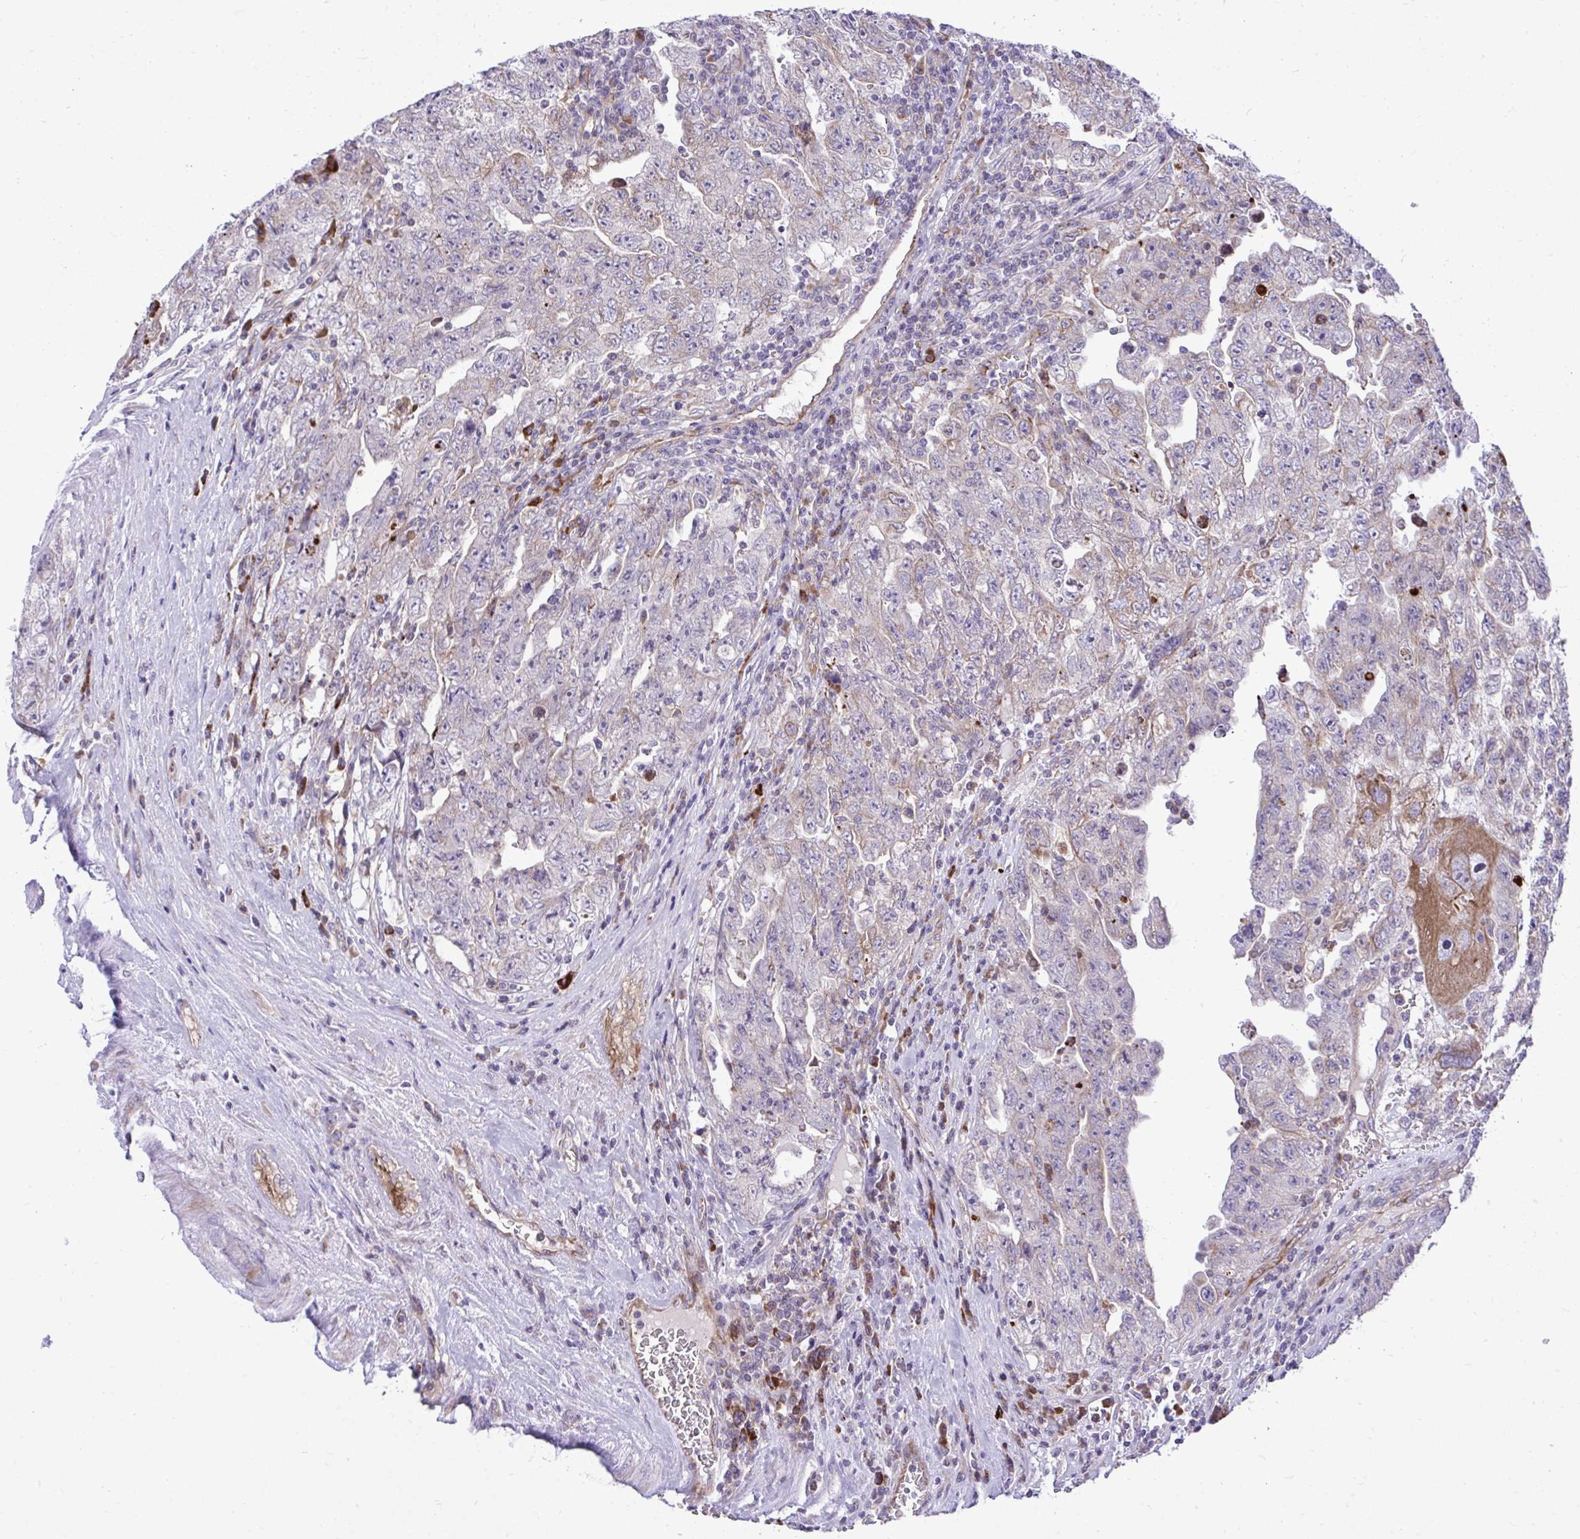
{"staining": {"intensity": "weak", "quantity": "<25%", "location": "cytoplasmic/membranous"}, "tissue": "testis cancer", "cell_type": "Tumor cells", "image_type": "cancer", "snomed": [{"axis": "morphology", "description": "Carcinoma, Embryonal, NOS"}, {"axis": "topography", "description": "Testis"}], "caption": "This micrograph is of testis cancer (embryonal carcinoma) stained with immunohistochemistry to label a protein in brown with the nuclei are counter-stained blue. There is no staining in tumor cells.", "gene": "METTL9", "patient": {"sex": "male", "age": 28}}